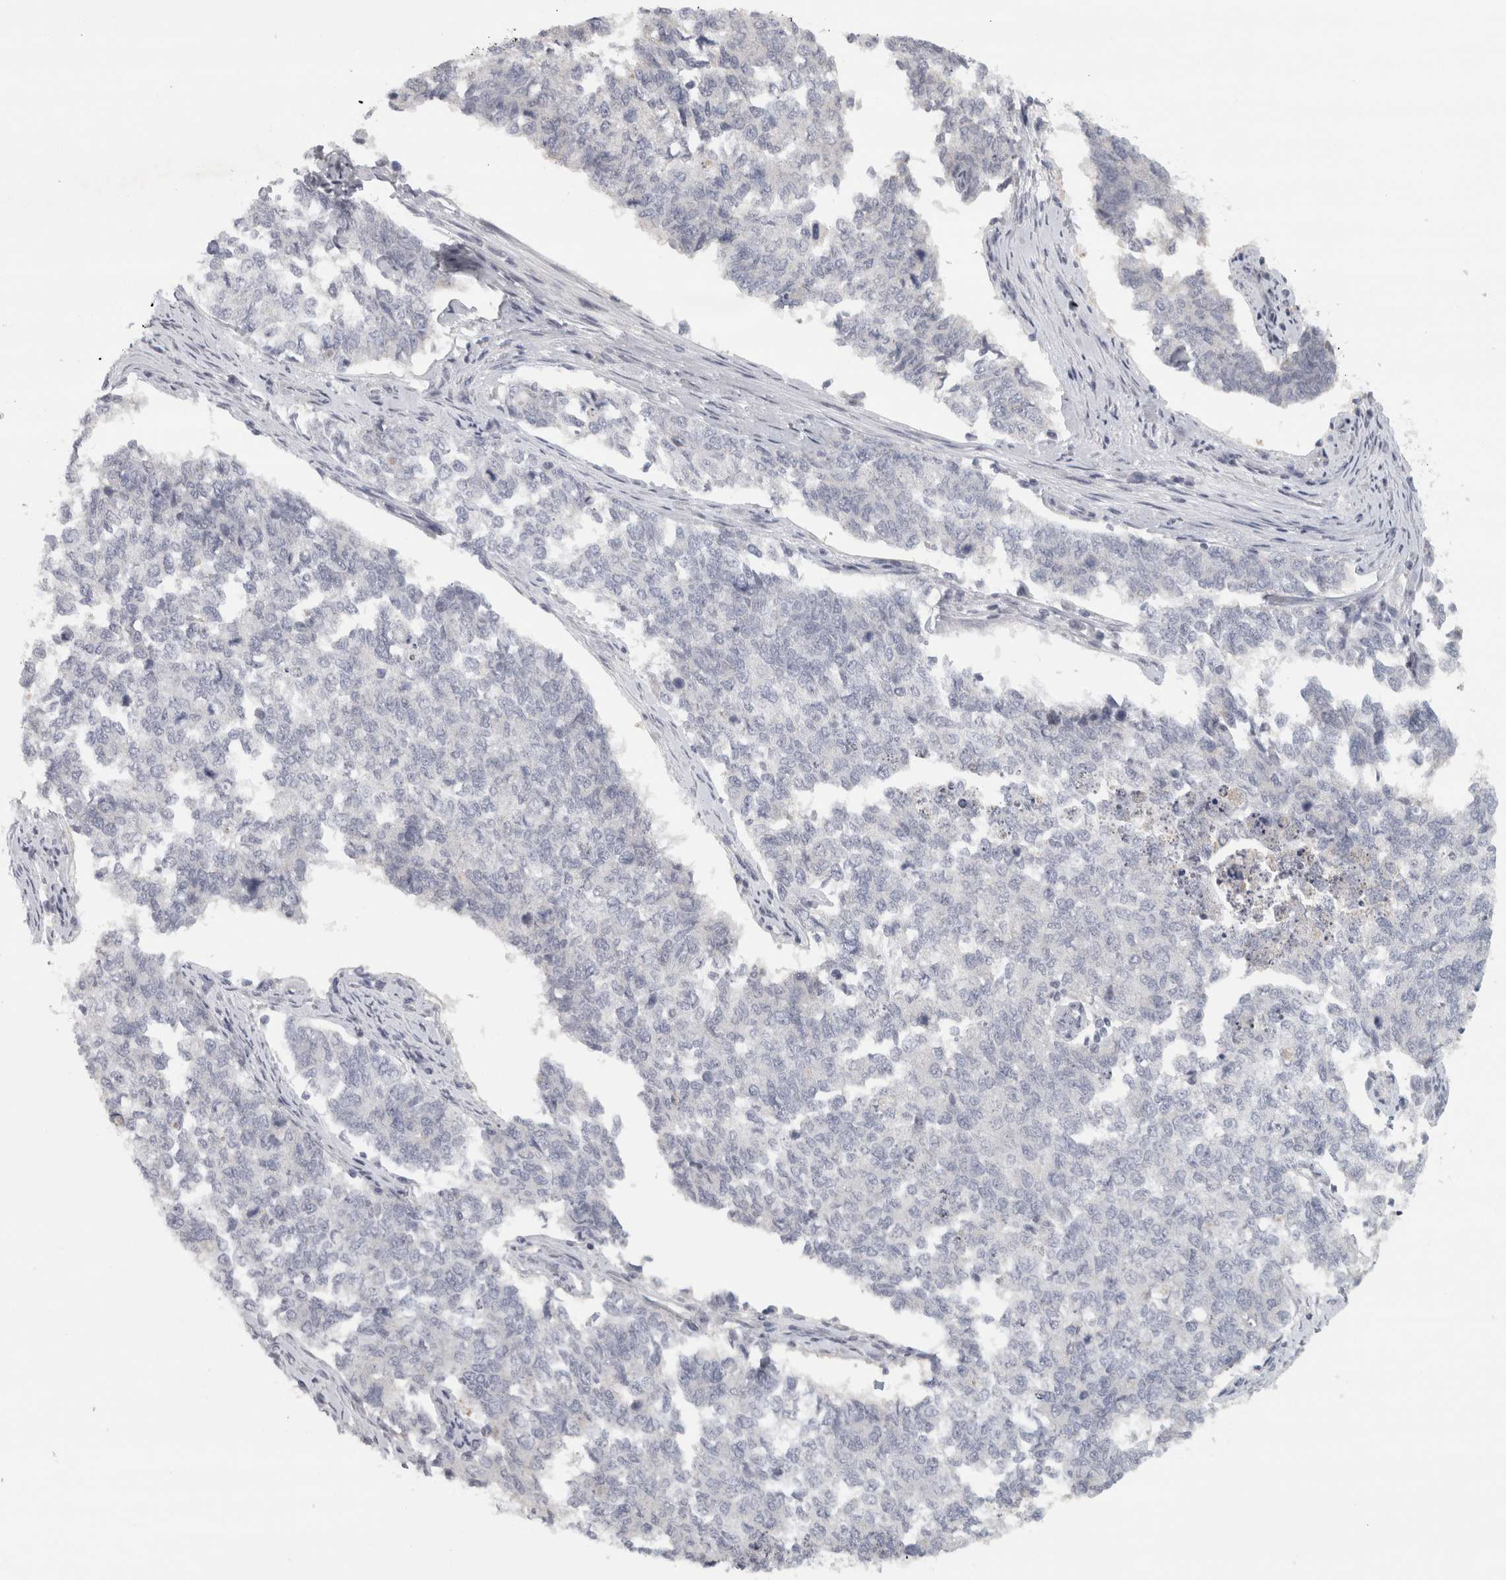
{"staining": {"intensity": "negative", "quantity": "none", "location": "none"}, "tissue": "cervical cancer", "cell_type": "Tumor cells", "image_type": "cancer", "snomed": [{"axis": "morphology", "description": "Squamous cell carcinoma, NOS"}, {"axis": "topography", "description": "Cervix"}], "caption": "IHC micrograph of cervical squamous cell carcinoma stained for a protein (brown), which demonstrates no staining in tumor cells.", "gene": "PTPRN2", "patient": {"sex": "female", "age": 63}}